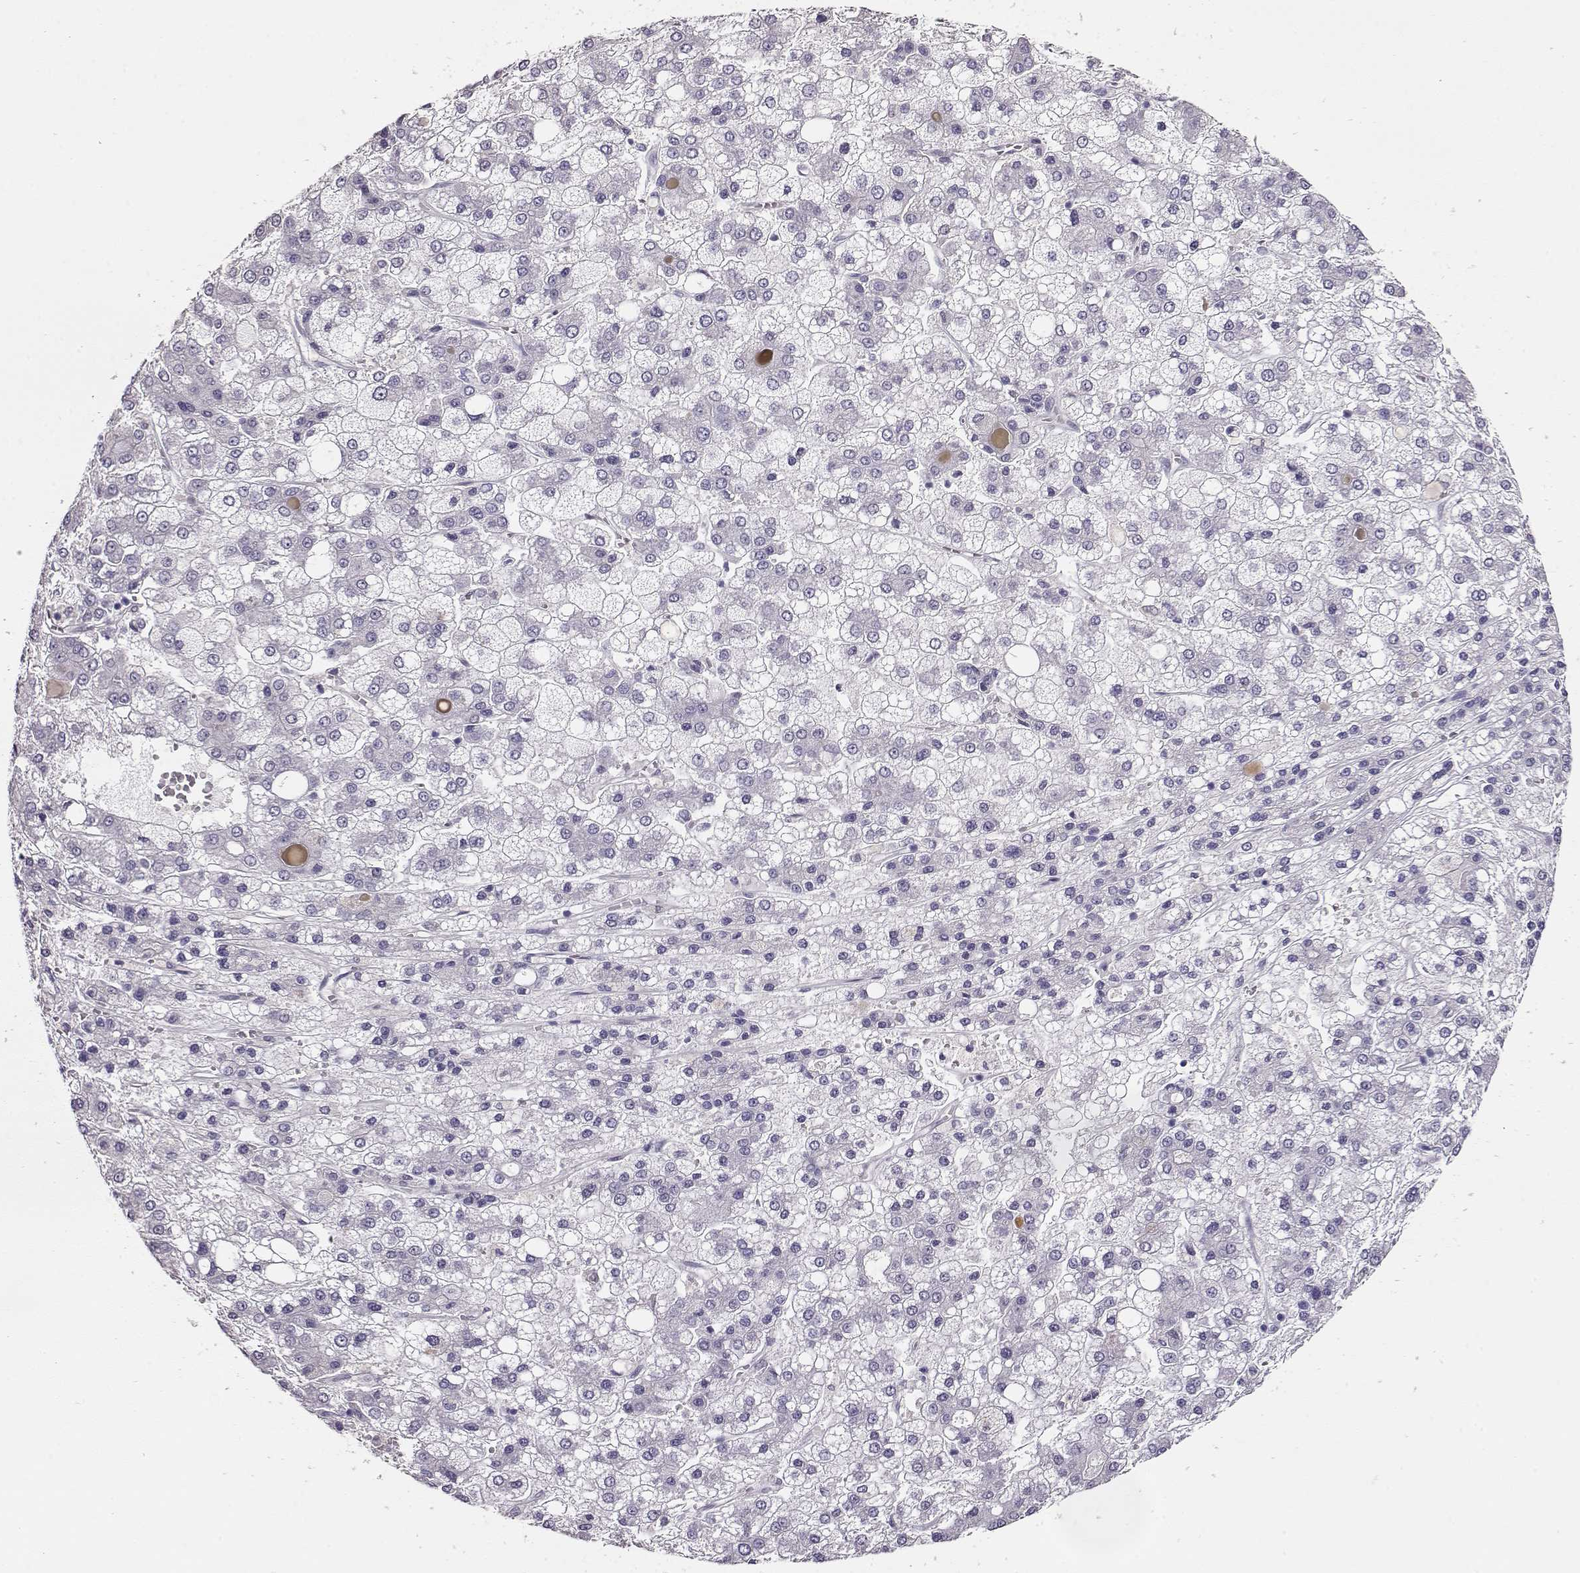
{"staining": {"intensity": "negative", "quantity": "none", "location": "none"}, "tissue": "liver cancer", "cell_type": "Tumor cells", "image_type": "cancer", "snomed": [{"axis": "morphology", "description": "Carcinoma, Hepatocellular, NOS"}, {"axis": "topography", "description": "Liver"}], "caption": "IHC of human liver hepatocellular carcinoma demonstrates no expression in tumor cells.", "gene": "CCR8", "patient": {"sex": "male", "age": 73}}